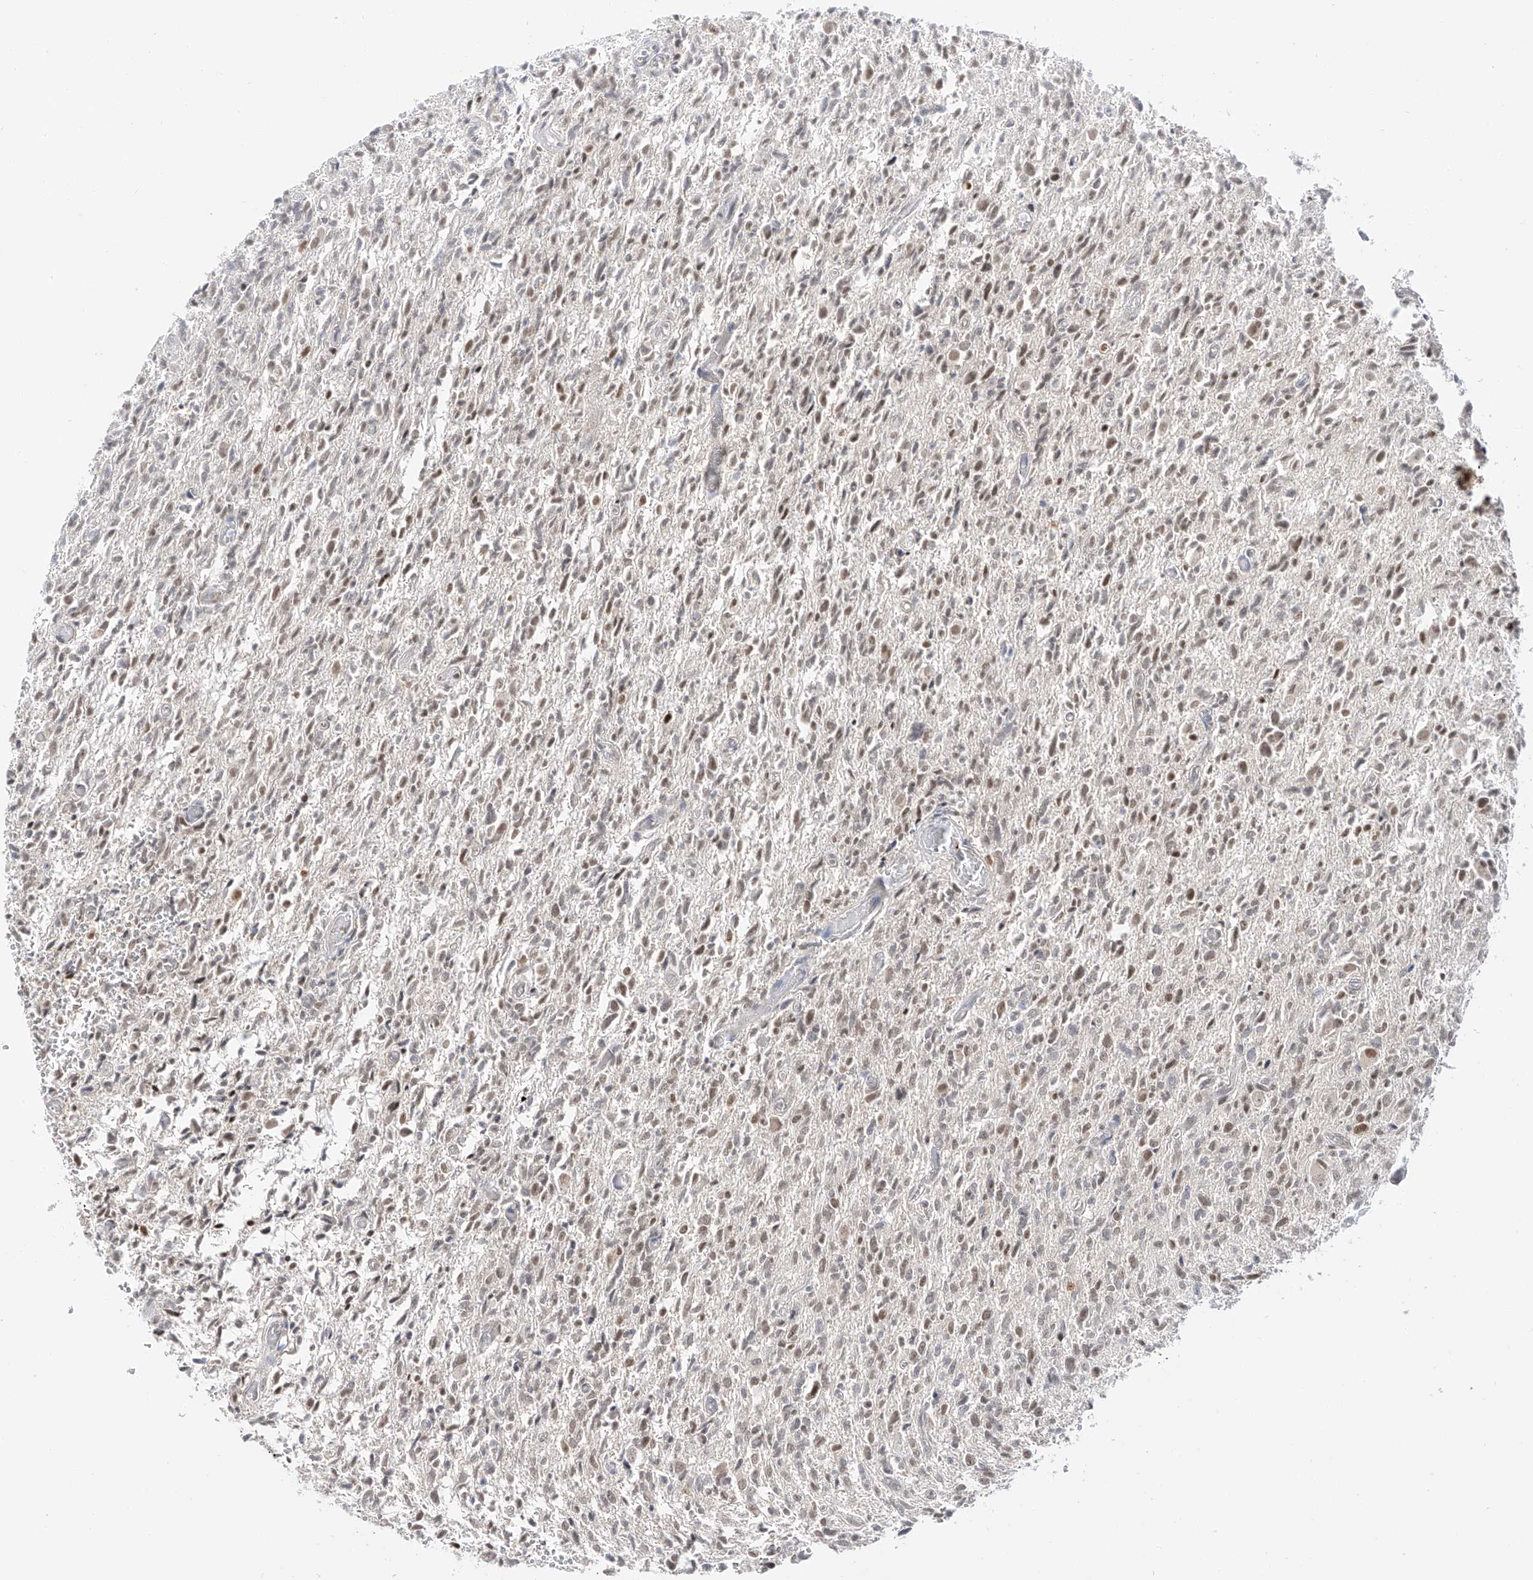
{"staining": {"intensity": "moderate", "quantity": "<25%", "location": "nuclear"}, "tissue": "glioma", "cell_type": "Tumor cells", "image_type": "cancer", "snomed": [{"axis": "morphology", "description": "Glioma, malignant, High grade"}, {"axis": "topography", "description": "Brain"}], "caption": "Protein analysis of malignant glioma (high-grade) tissue exhibits moderate nuclear staining in approximately <25% of tumor cells. The staining was performed using DAB (3,3'-diaminobenzidine), with brown indicating positive protein expression. Nuclei are stained blue with hematoxylin.", "gene": "POGK", "patient": {"sex": "female", "age": 57}}